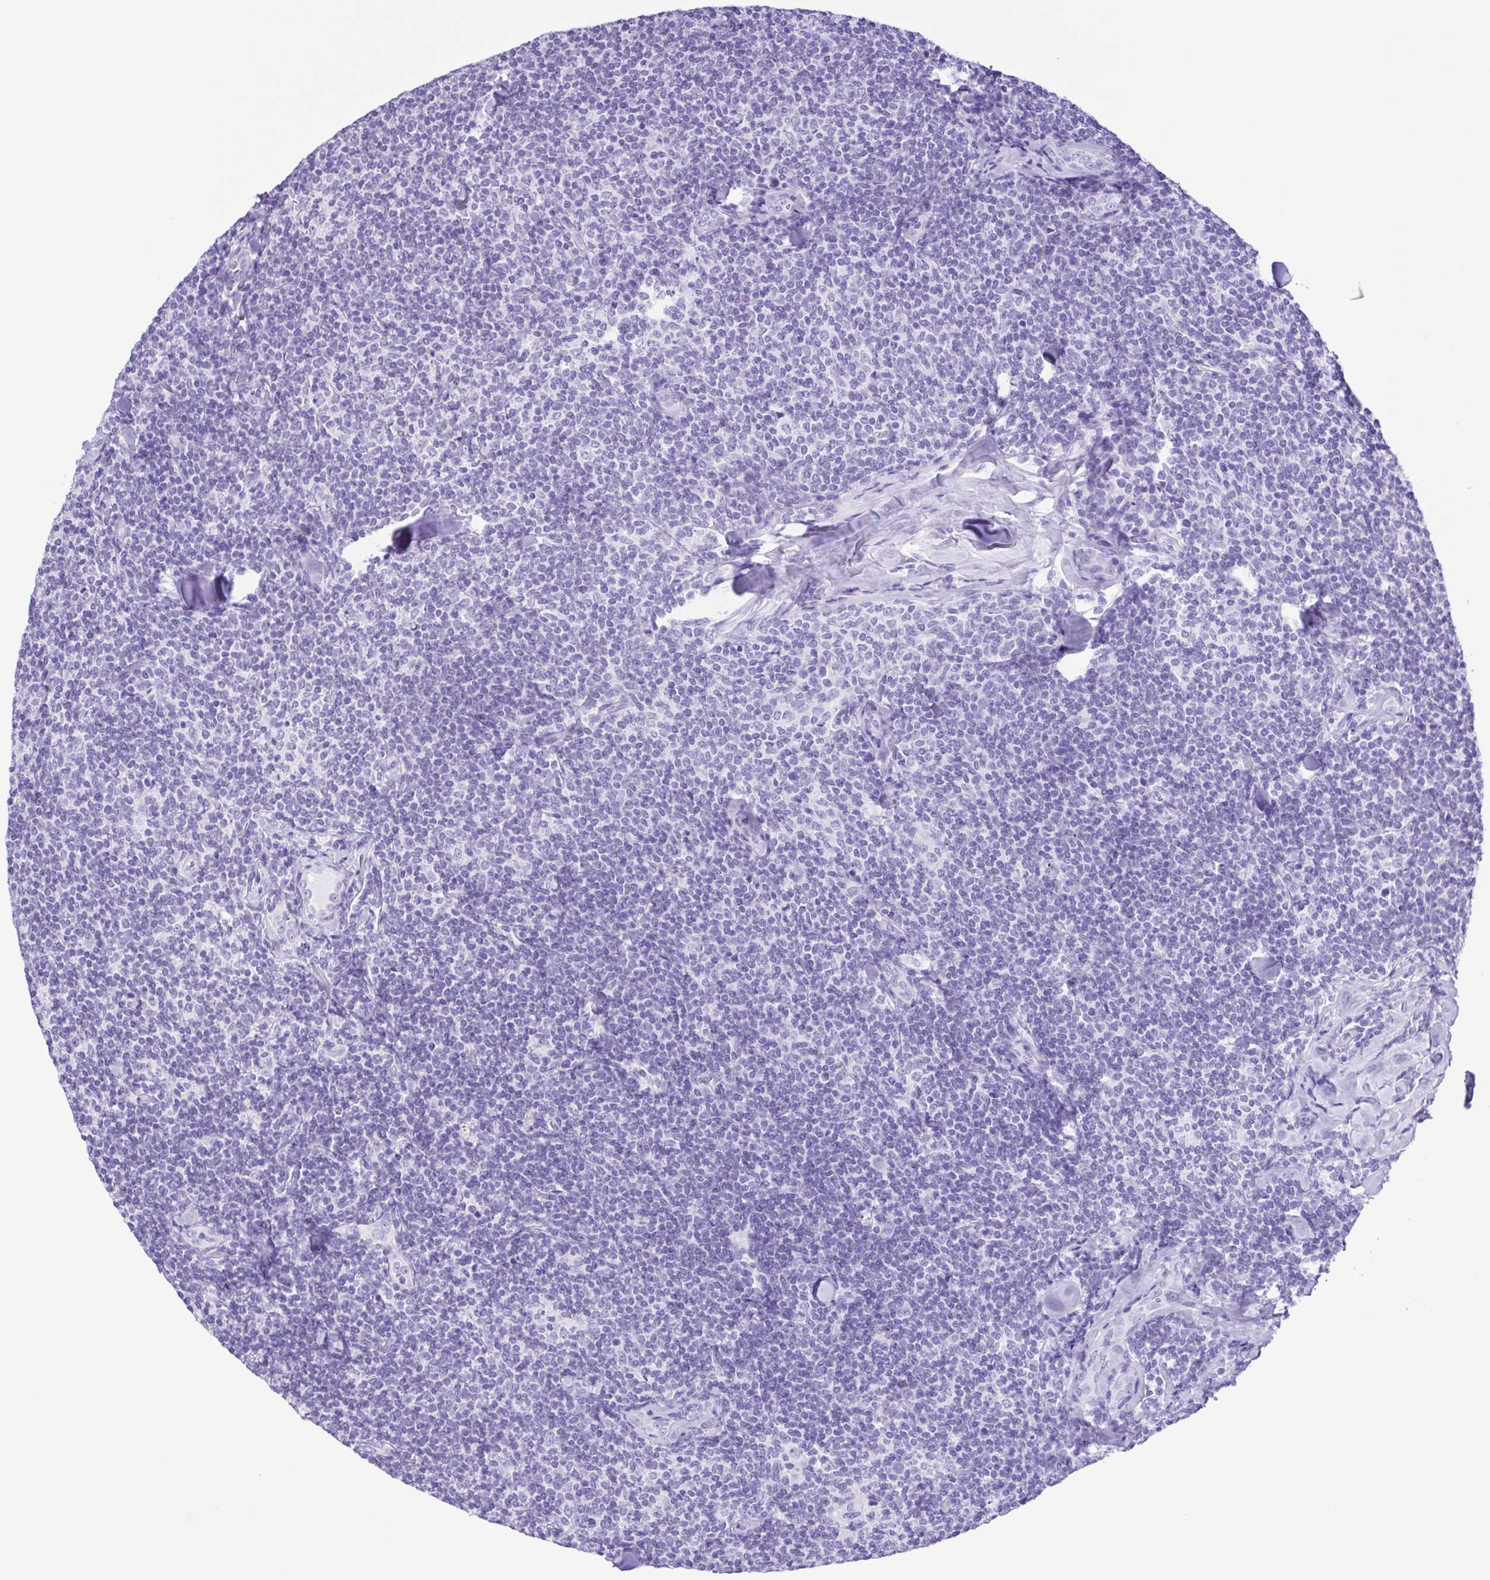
{"staining": {"intensity": "negative", "quantity": "none", "location": "none"}, "tissue": "lymphoma", "cell_type": "Tumor cells", "image_type": "cancer", "snomed": [{"axis": "morphology", "description": "Malignant lymphoma, non-Hodgkin's type, Low grade"}, {"axis": "topography", "description": "Lymph node"}], "caption": "Tumor cells show no significant protein positivity in malignant lymphoma, non-Hodgkin's type (low-grade).", "gene": "CASP14", "patient": {"sex": "female", "age": 56}}